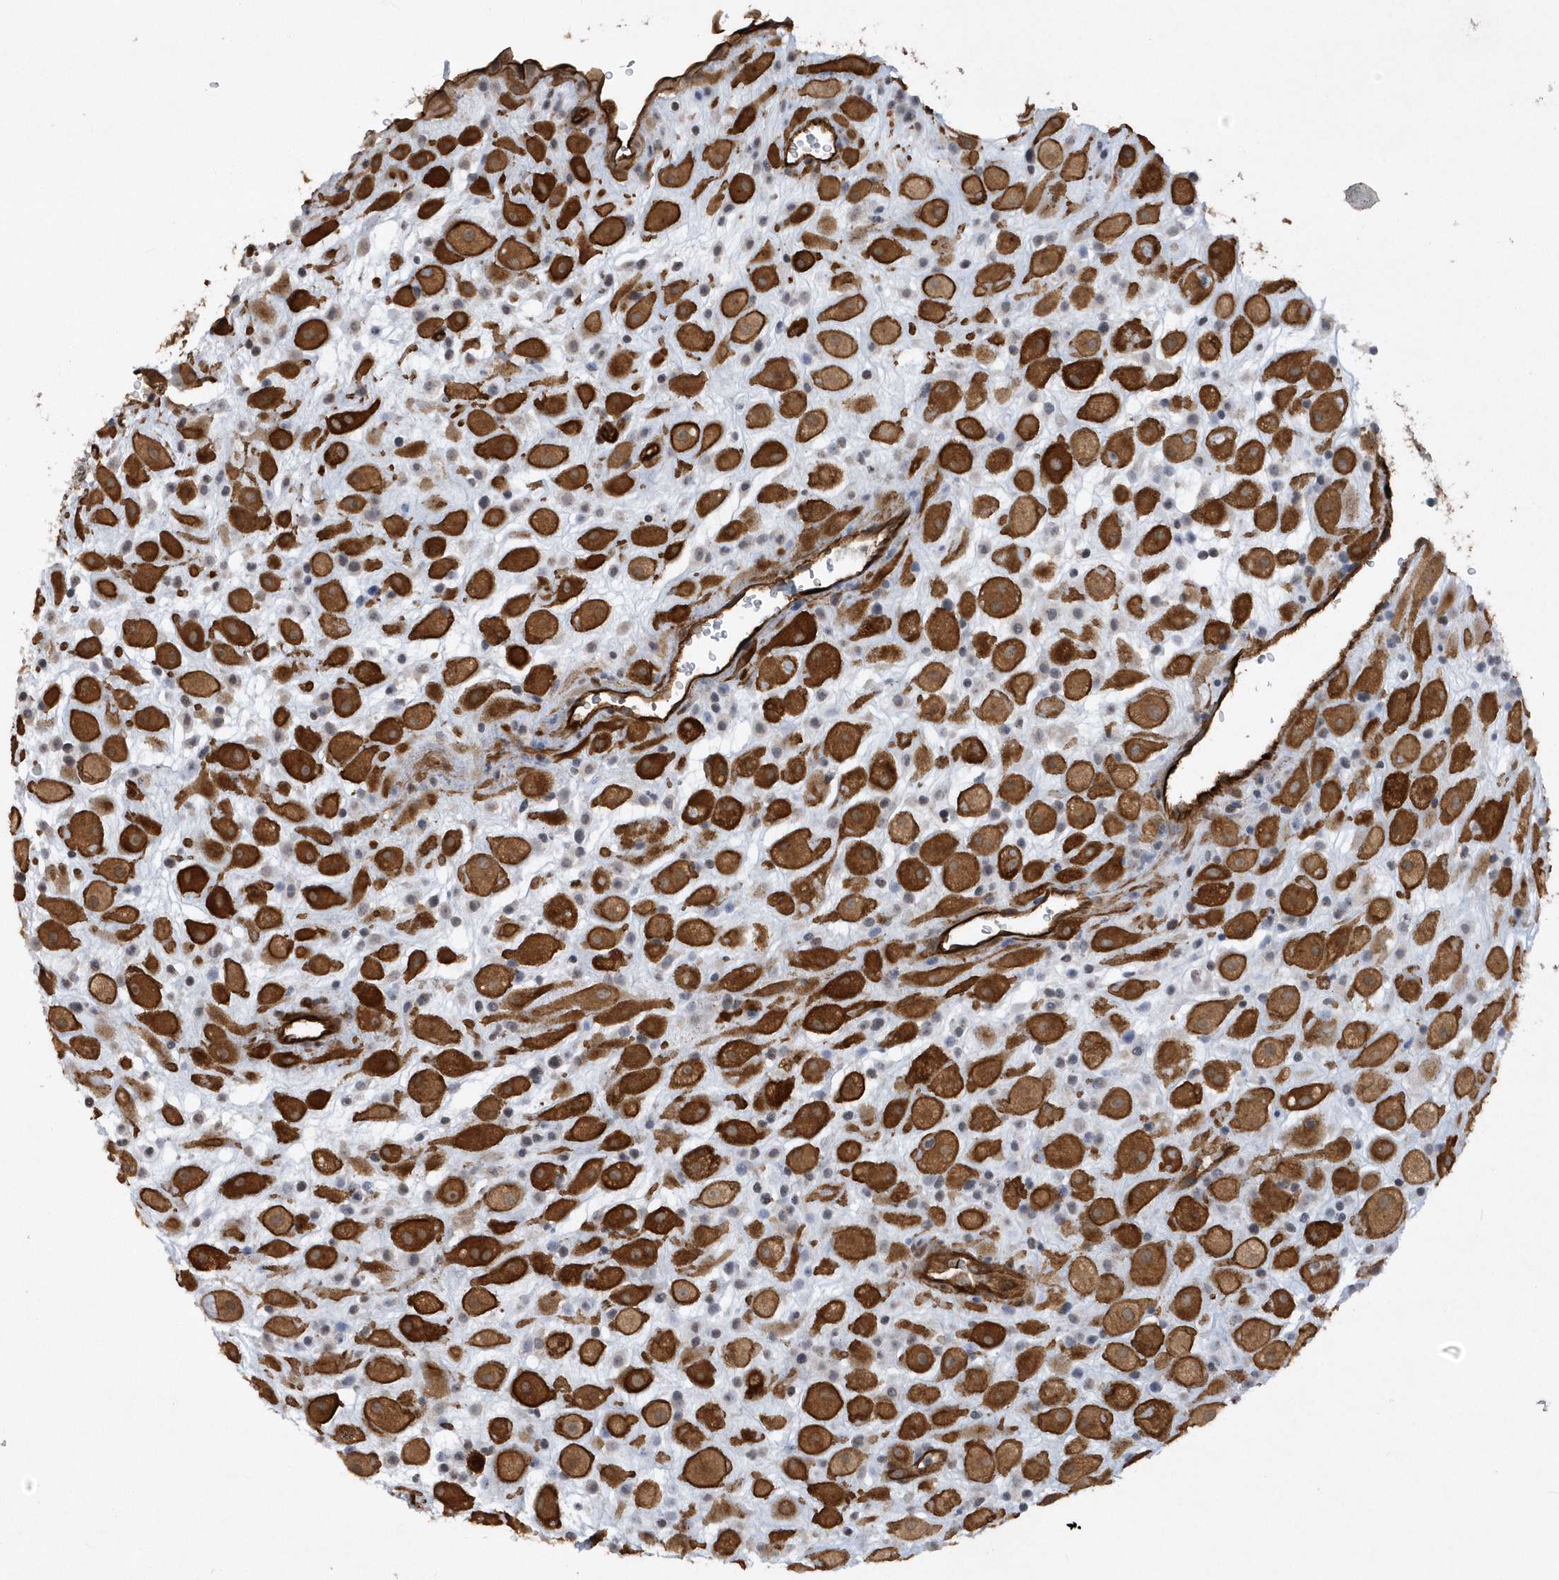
{"staining": {"intensity": "strong", "quantity": ">75%", "location": "cytoplasmic/membranous"}, "tissue": "placenta", "cell_type": "Decidual cells", "image_type": "normal", "snomed": [{"axis": "morphology", "description": "Normal tissue, NOS"}, {"axis": "topography", "description": "Placenta"}], "caption": "The micrograph shows immunohistochemical staining of unremarkable placenta. There is strong cytoplasmic/membranous positivity is present in about >75% of decidual cells. (Stains: DAB in brown, nuclei in blue, Microscopy: brightfield microscopy at high magnification).", "gene": "RAI14", "patient": {"sex": "female", "age": 35}}